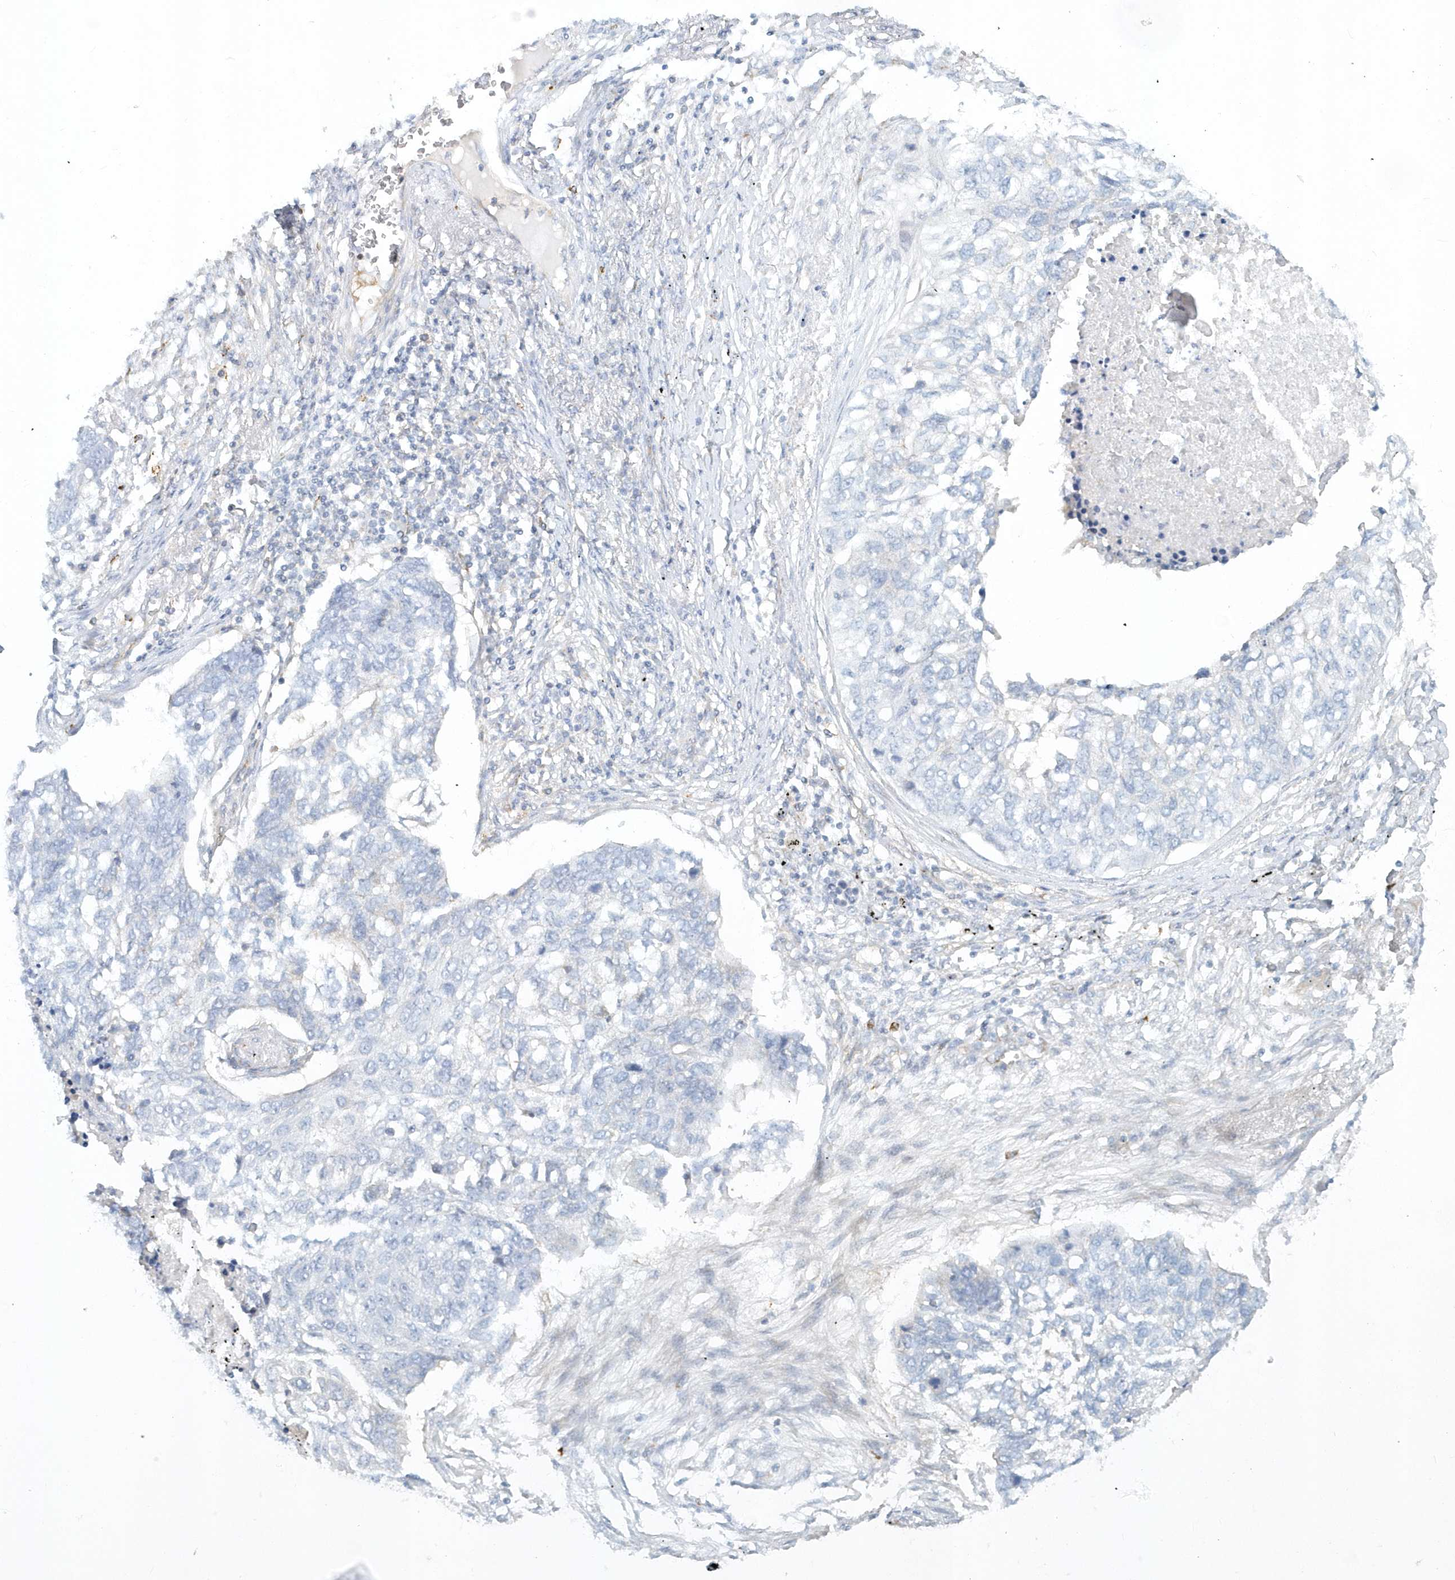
{"staining": {"intensity": "negative", "quantity": "none", "location": "none"}, "tissue": "lung cancer", "cell_type": "Tumor cells", "image_type": "cancer", "snomed": [{"axis": "morphology", "description": "Squamous cell carcinoma, NOS"}, {"axis": "topography", "description": "Lung"}], "caption": "High magnification brightfield microscopy of lung squamous cell carcinoma stained with DAB (3,3'-diaminobenzidine) (brown) and counterstained with hematoxylin (blue): tumor cells show no significant expression.", "gene": "DNAH1", "patient": {"sex": "female", "age": 63}}